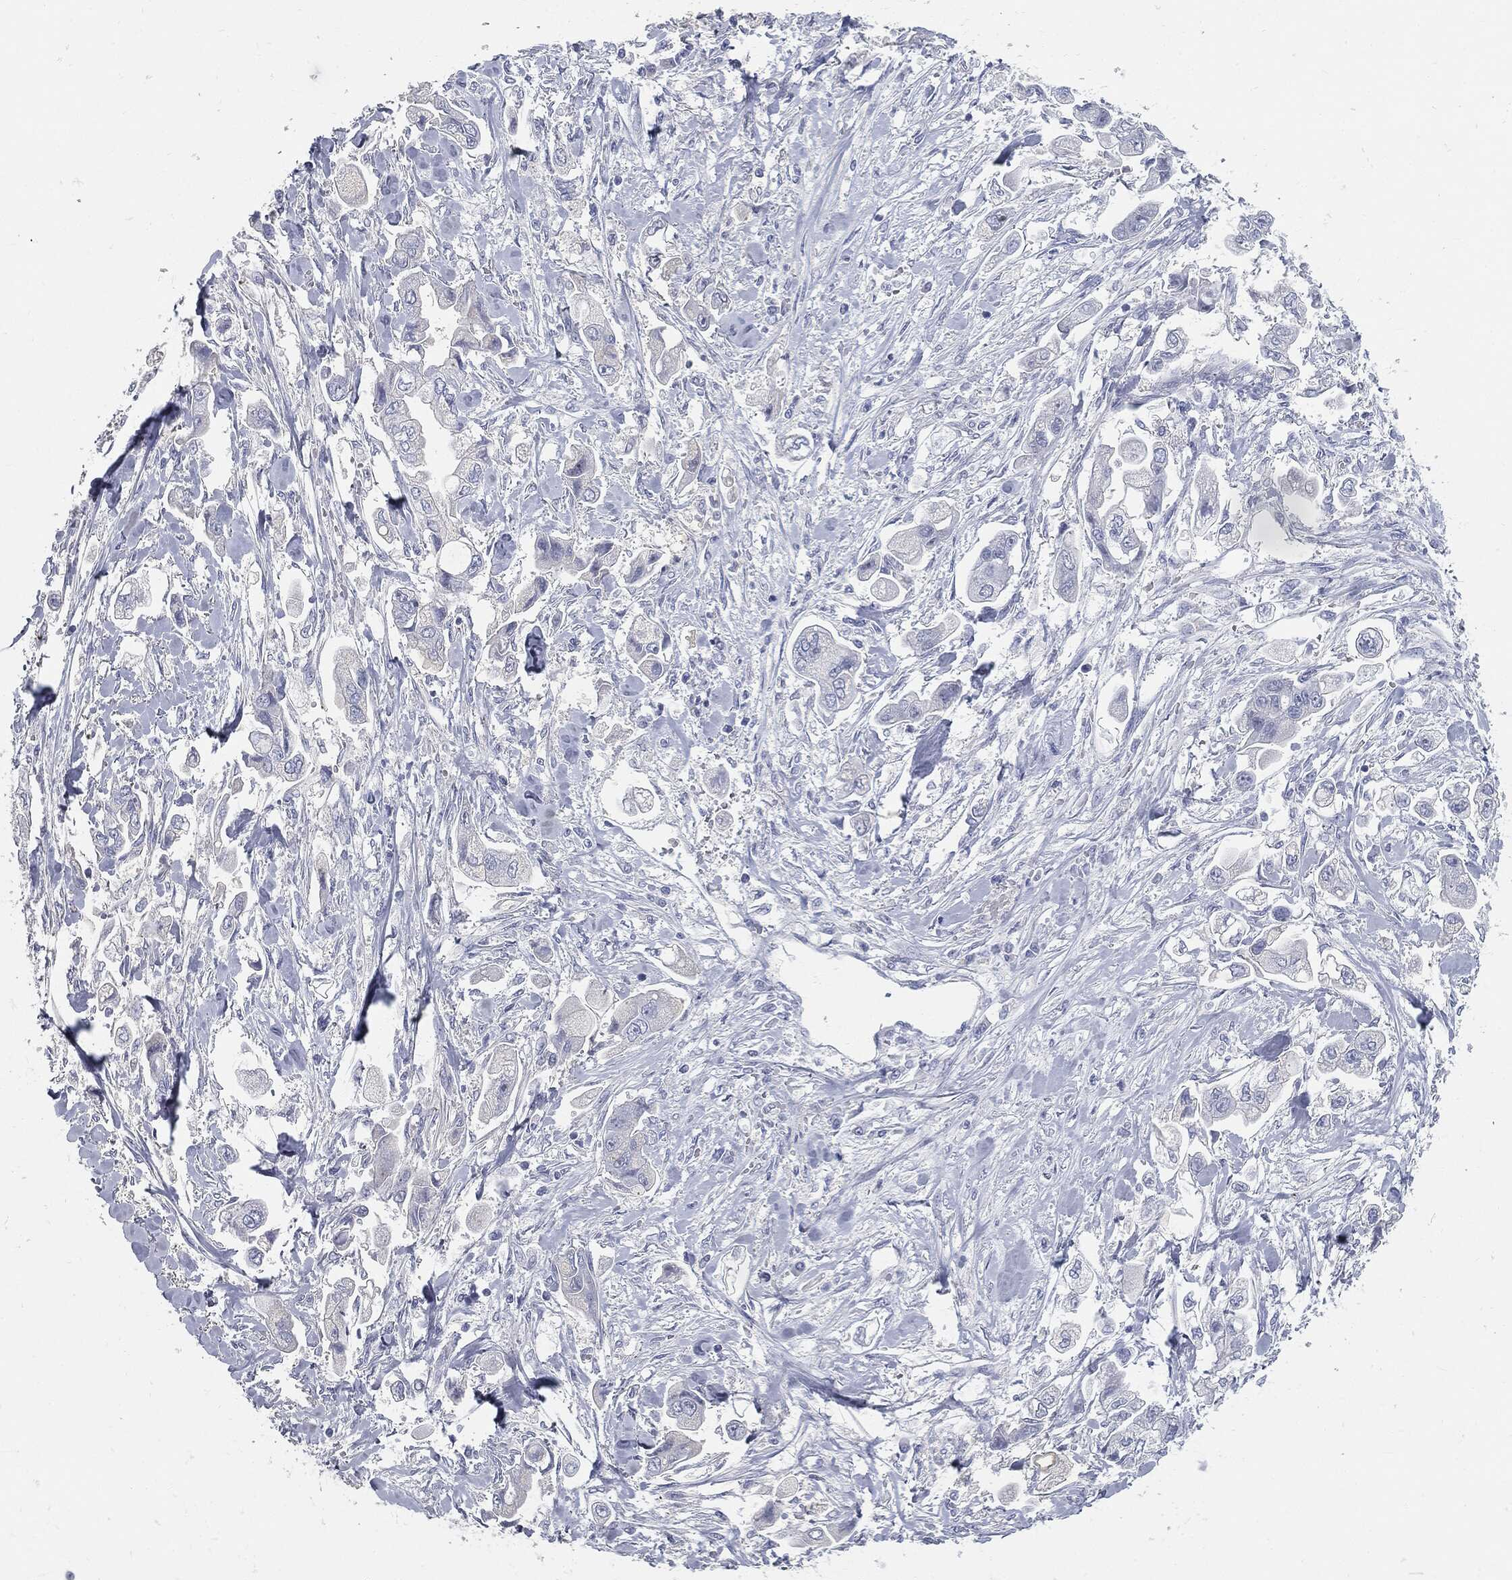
{"staining": {"intensity": "negative", "quantity": "none", "location": "none"}, "tissue": "stomach cancer", "cell_type": "Tumor cells", "image_type": "cancer", "snomed": [{"axis": "morphology", "description": "Adenocarcinoma, NOS"}, {"axis": "topography", "description": "Stomach"}], "caption": "This photomicrograph is of stomach cancer (adenocarcinoma) stained with immunohistochemistry to label a protein in brown with the nuclei are counter-stained blue. There is no positivity in tumor cells.", "gene": "CUZD1", "patient": {"sex": "male", "age": 62}}